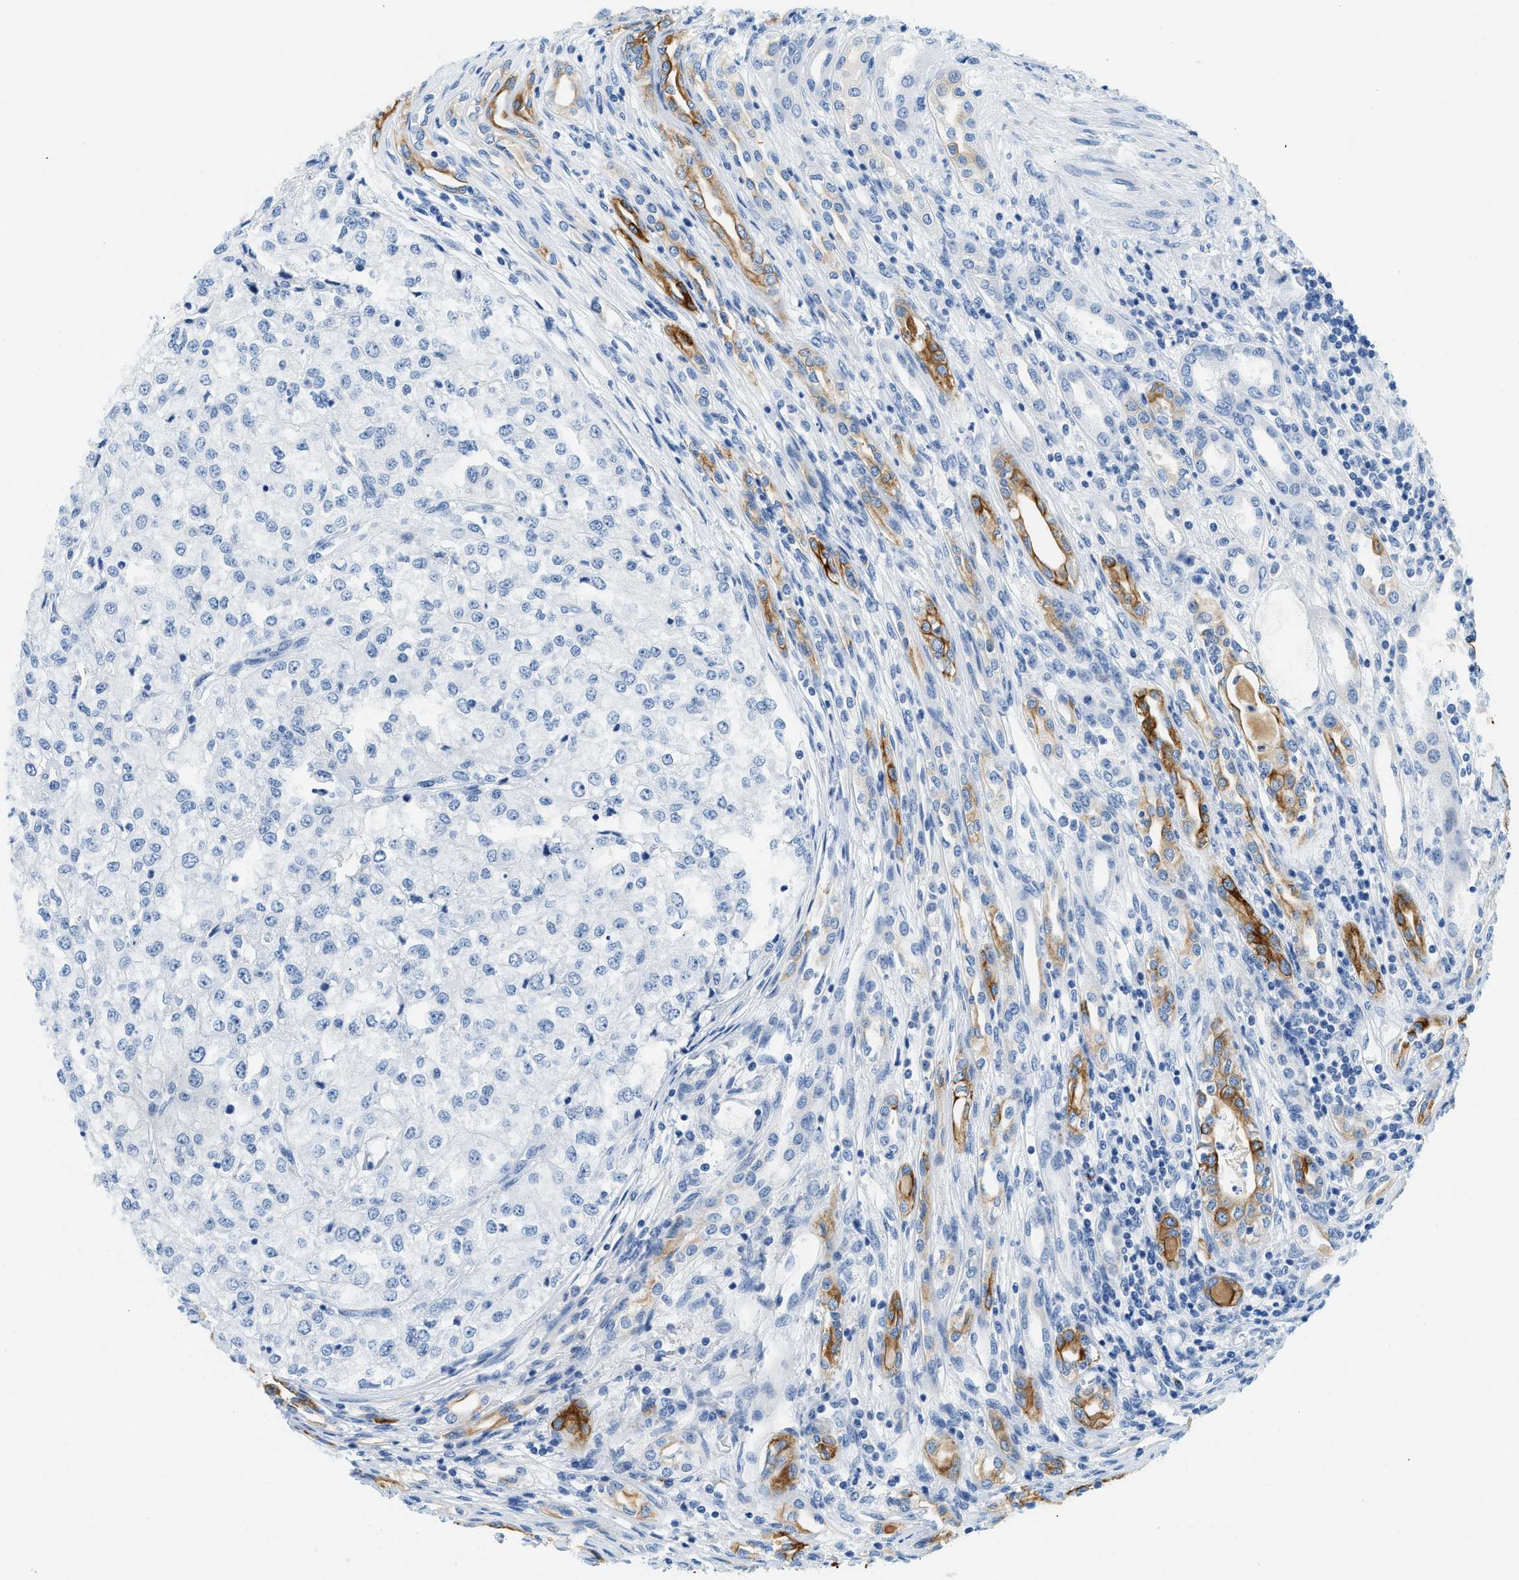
{"staining": {"intensity": "negative", "quantity": "none", "location": "none"}, "tissue": "renal cancer", "cell_type": "Tumor cells", "image_type": "cancer", "snomed": [{"axis": "morphology", "description": "Adenocarcinoma, NOS"}, {"axis": "topography", "description": "Kidney"}], "caption": "Immunohistochemistry of renal adenocarcinoma displays no expression in tumor cells.", "gene": "STXBP2", "patient": {"sex": "female", "age": 54}}